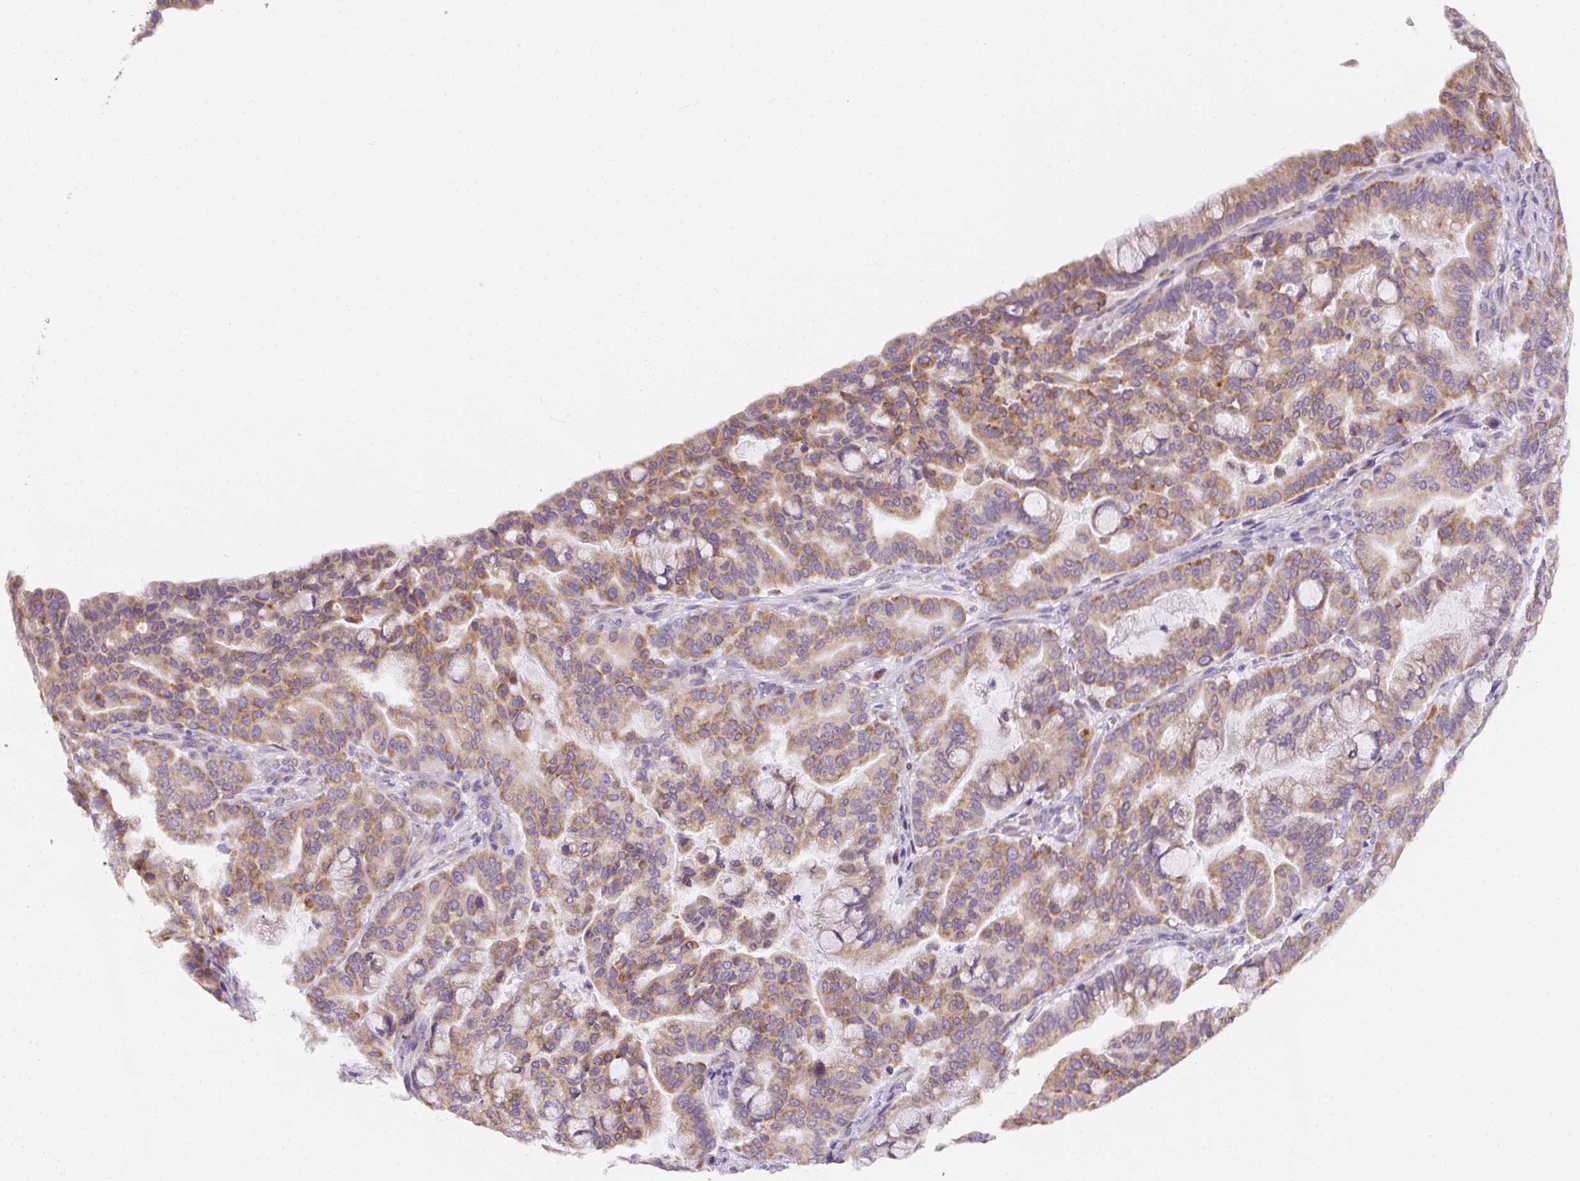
{"staining": {"intensity": "moderate", "quantity": ">75%", "location": "cytoplasmic/membranous"}, "tissue": "pancreatic cancer", "cell_type": "Tumor cells", "image_type": "cancer", "snomed": [{"axis": "morphology", "description": "Adenocarcinoma, NOS"}, {"axis": "topography", "description": "Pancreas"}], "caption": "Tumor cells demonstrate moderate cytoplasmic/membranous positivity in about >75% of cells in pancreatic adenocarcinoma.", "gene": "DDOST", "patient": {"sex": "male", "age": 63}}